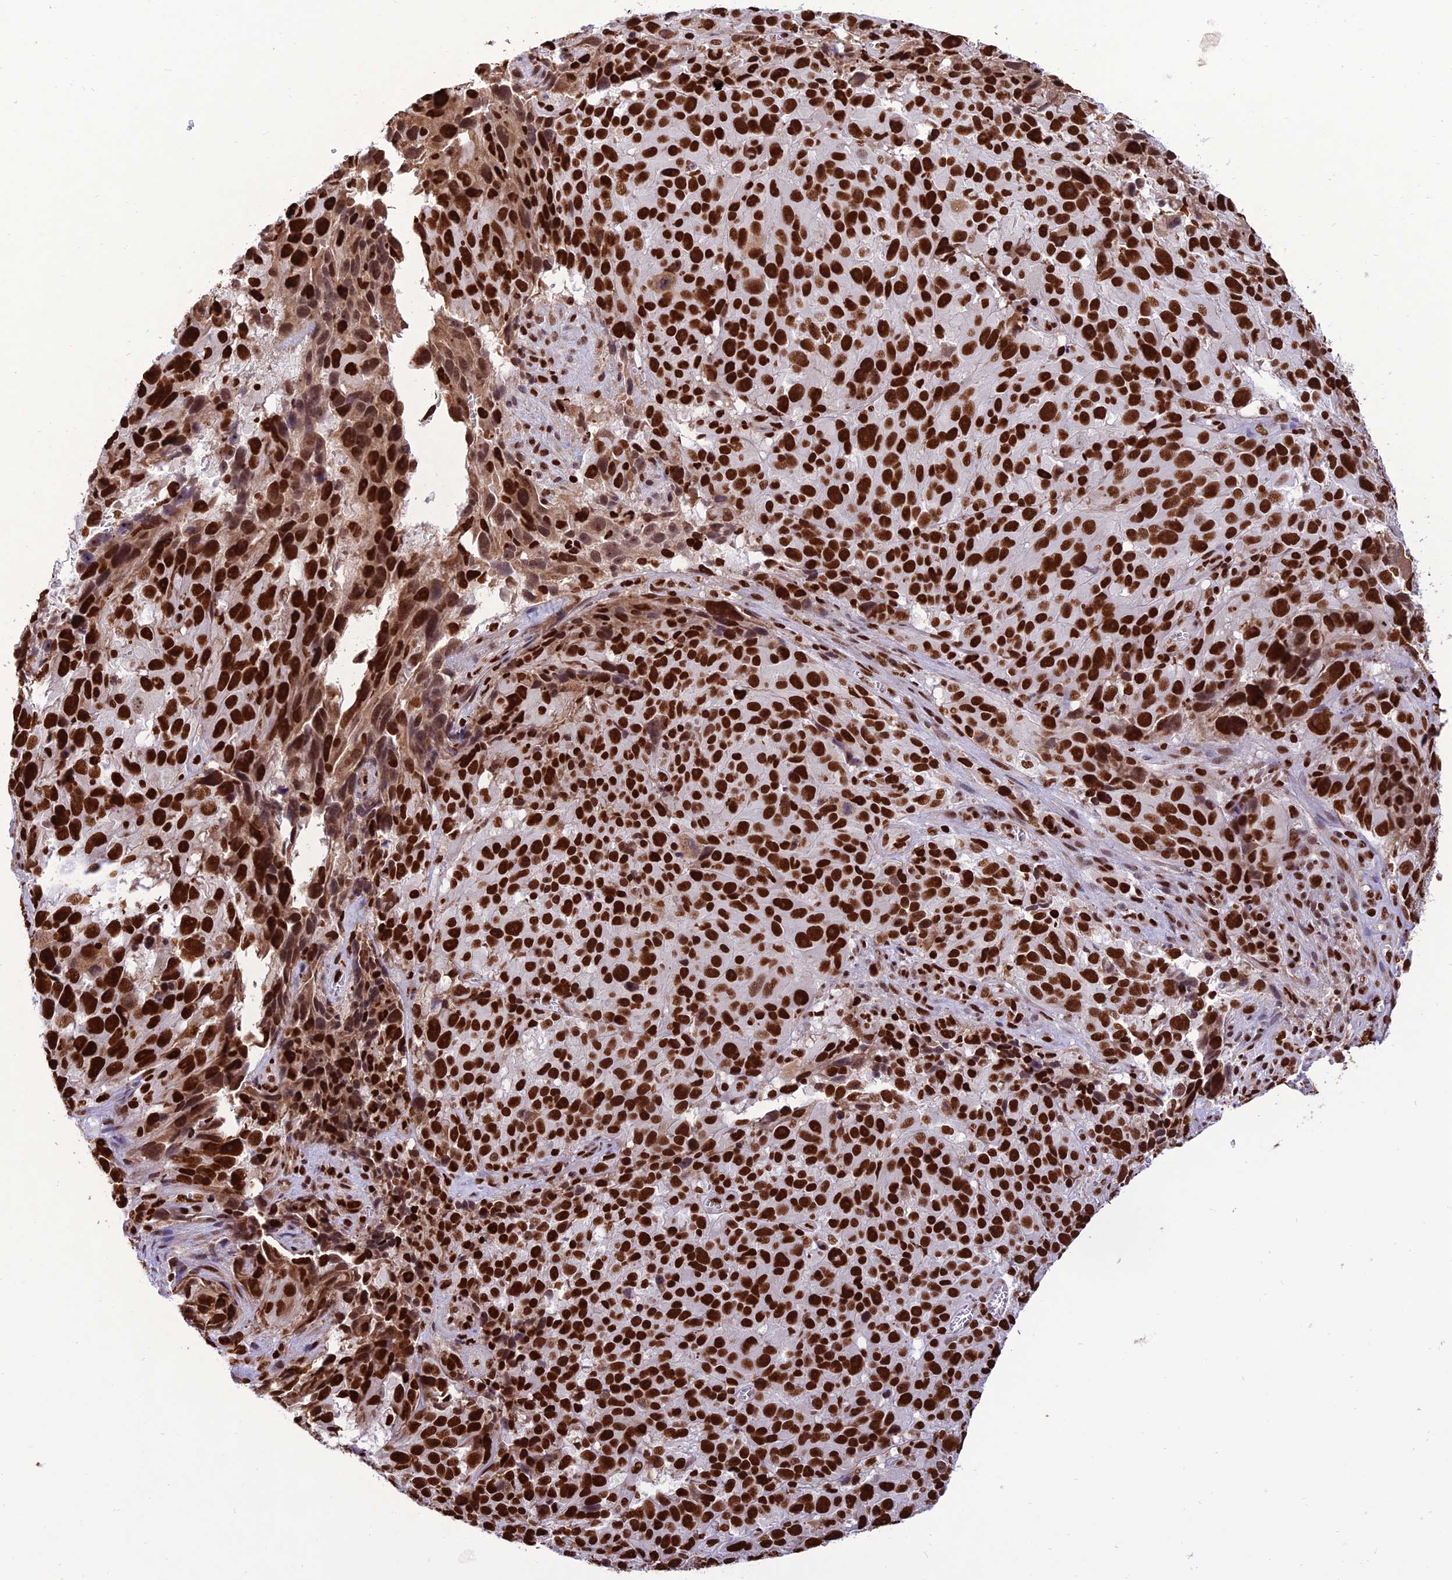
{"staining": {"intensity": "strong", "quantity": ">75%", "location": "nuclear"}, "tissue": "melanoma", "cell_type": "Tumor cells", "image_type": "cancer", "snomed": [{"axis": "morphology", "description": "Malignant melanoma, NOS"}, {"axis": "topography", "description": "Skin"}], "caption": "An IHC photomicrograph of neoplastic tissue is shown. Protein staining in brown highlights strong nuclear positivity in melanoma within tumor cells. Nuclei are stained in blue.", "gene": "INO80E", "patient": {"sex": "male", "age": 84}}